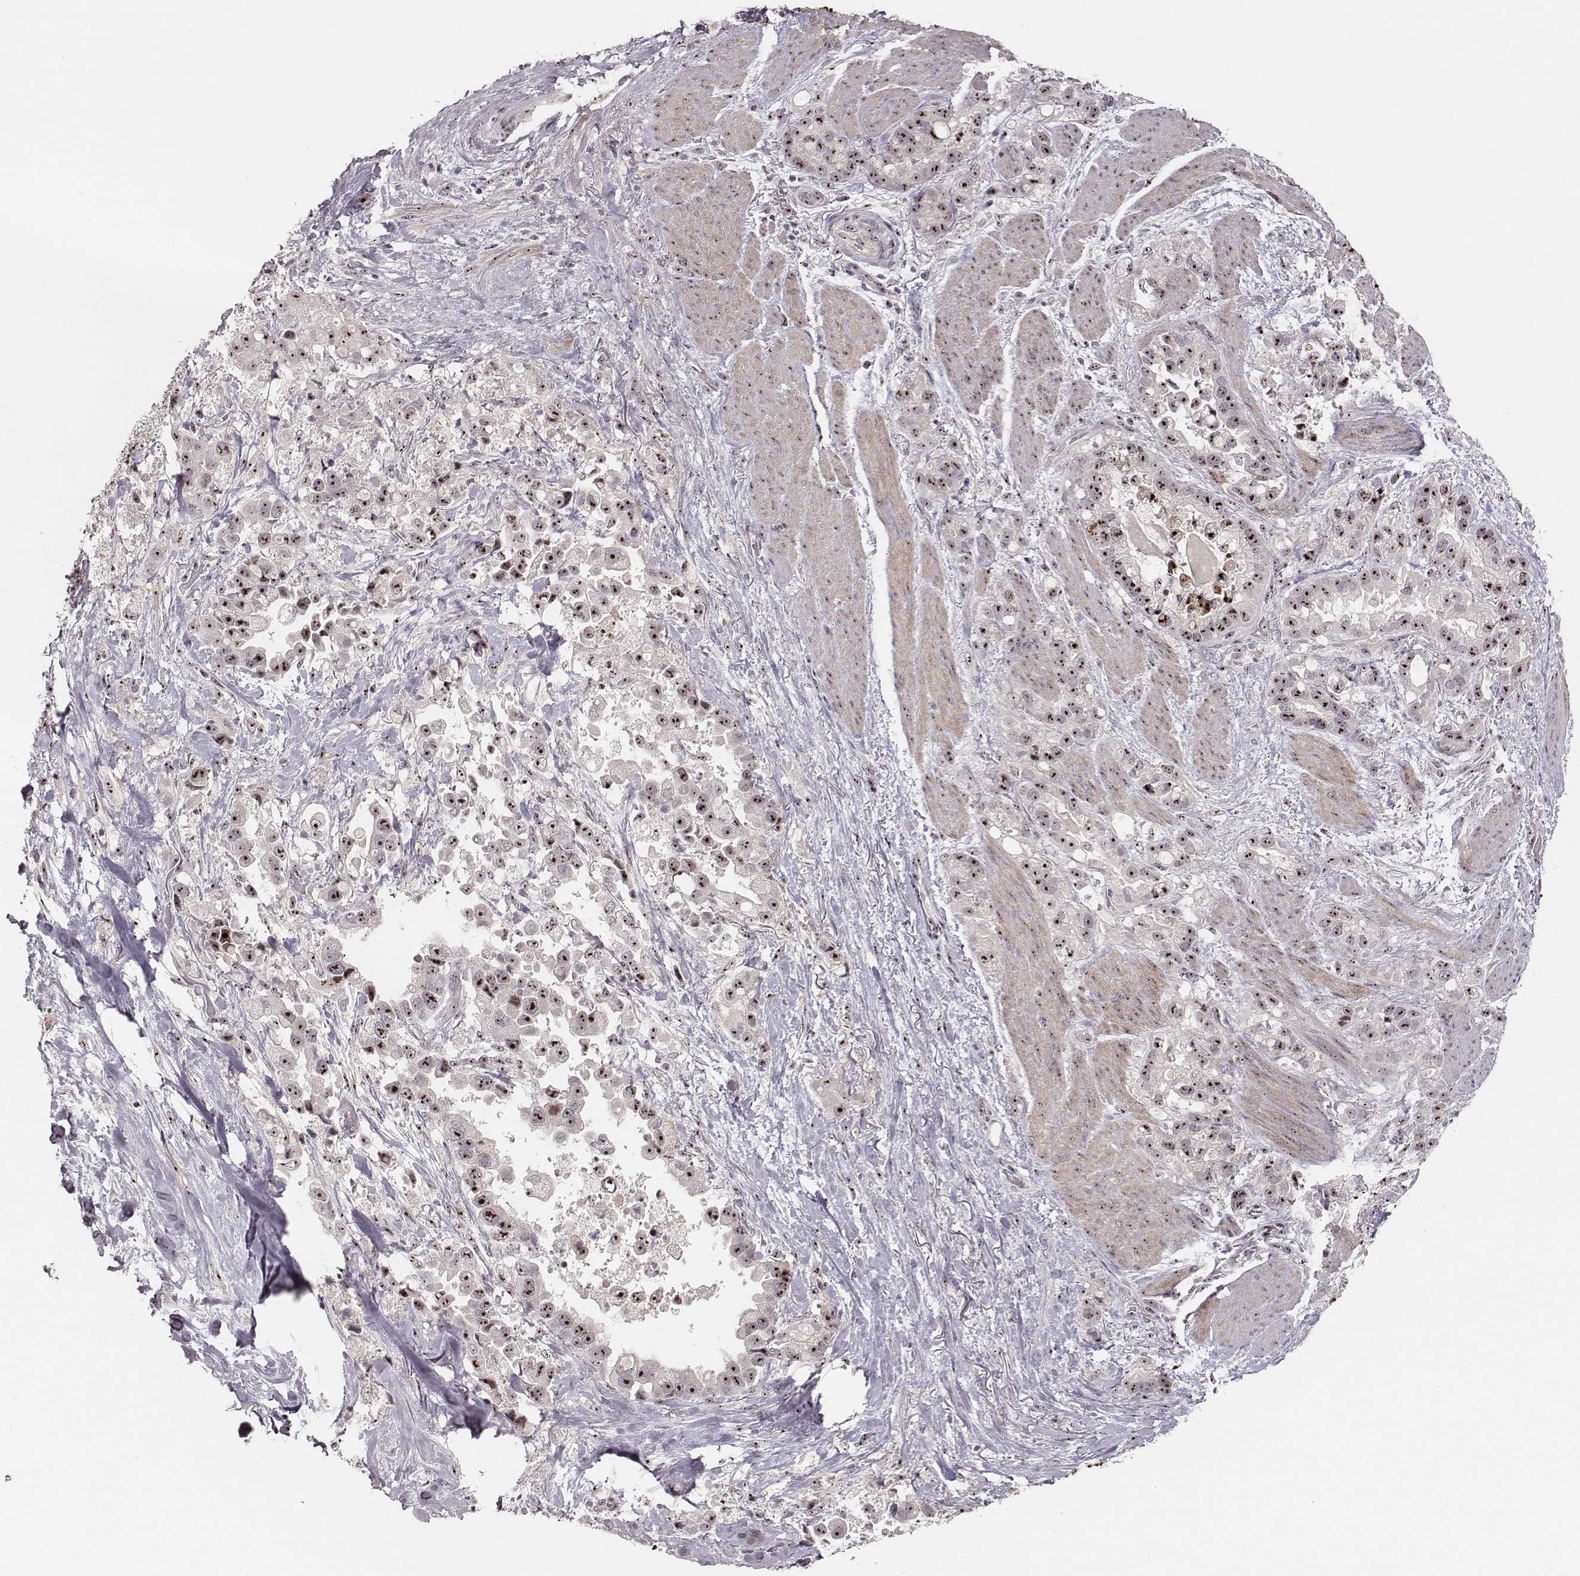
{"staining": {"intensity": "moderate", "quantity": ">75%", "location": "nuclear"}, "tissue": "stomach cancer", "cell_type": "Tumor cells", "image_type": "cancer", "snomed": [{"axis": "morphology", "description": "Adenocarcinoma, NOS"}, {"axis": "topography", "description": "Stomach"}], "caption": "Moderate nuclear positivity for a protein is seen in approximately >75% of tumor cells of stomach adenocarcinoma using immunohistochemistry.", "gene": "NOP56", "patient": {"sex": "male", "age": 59}}